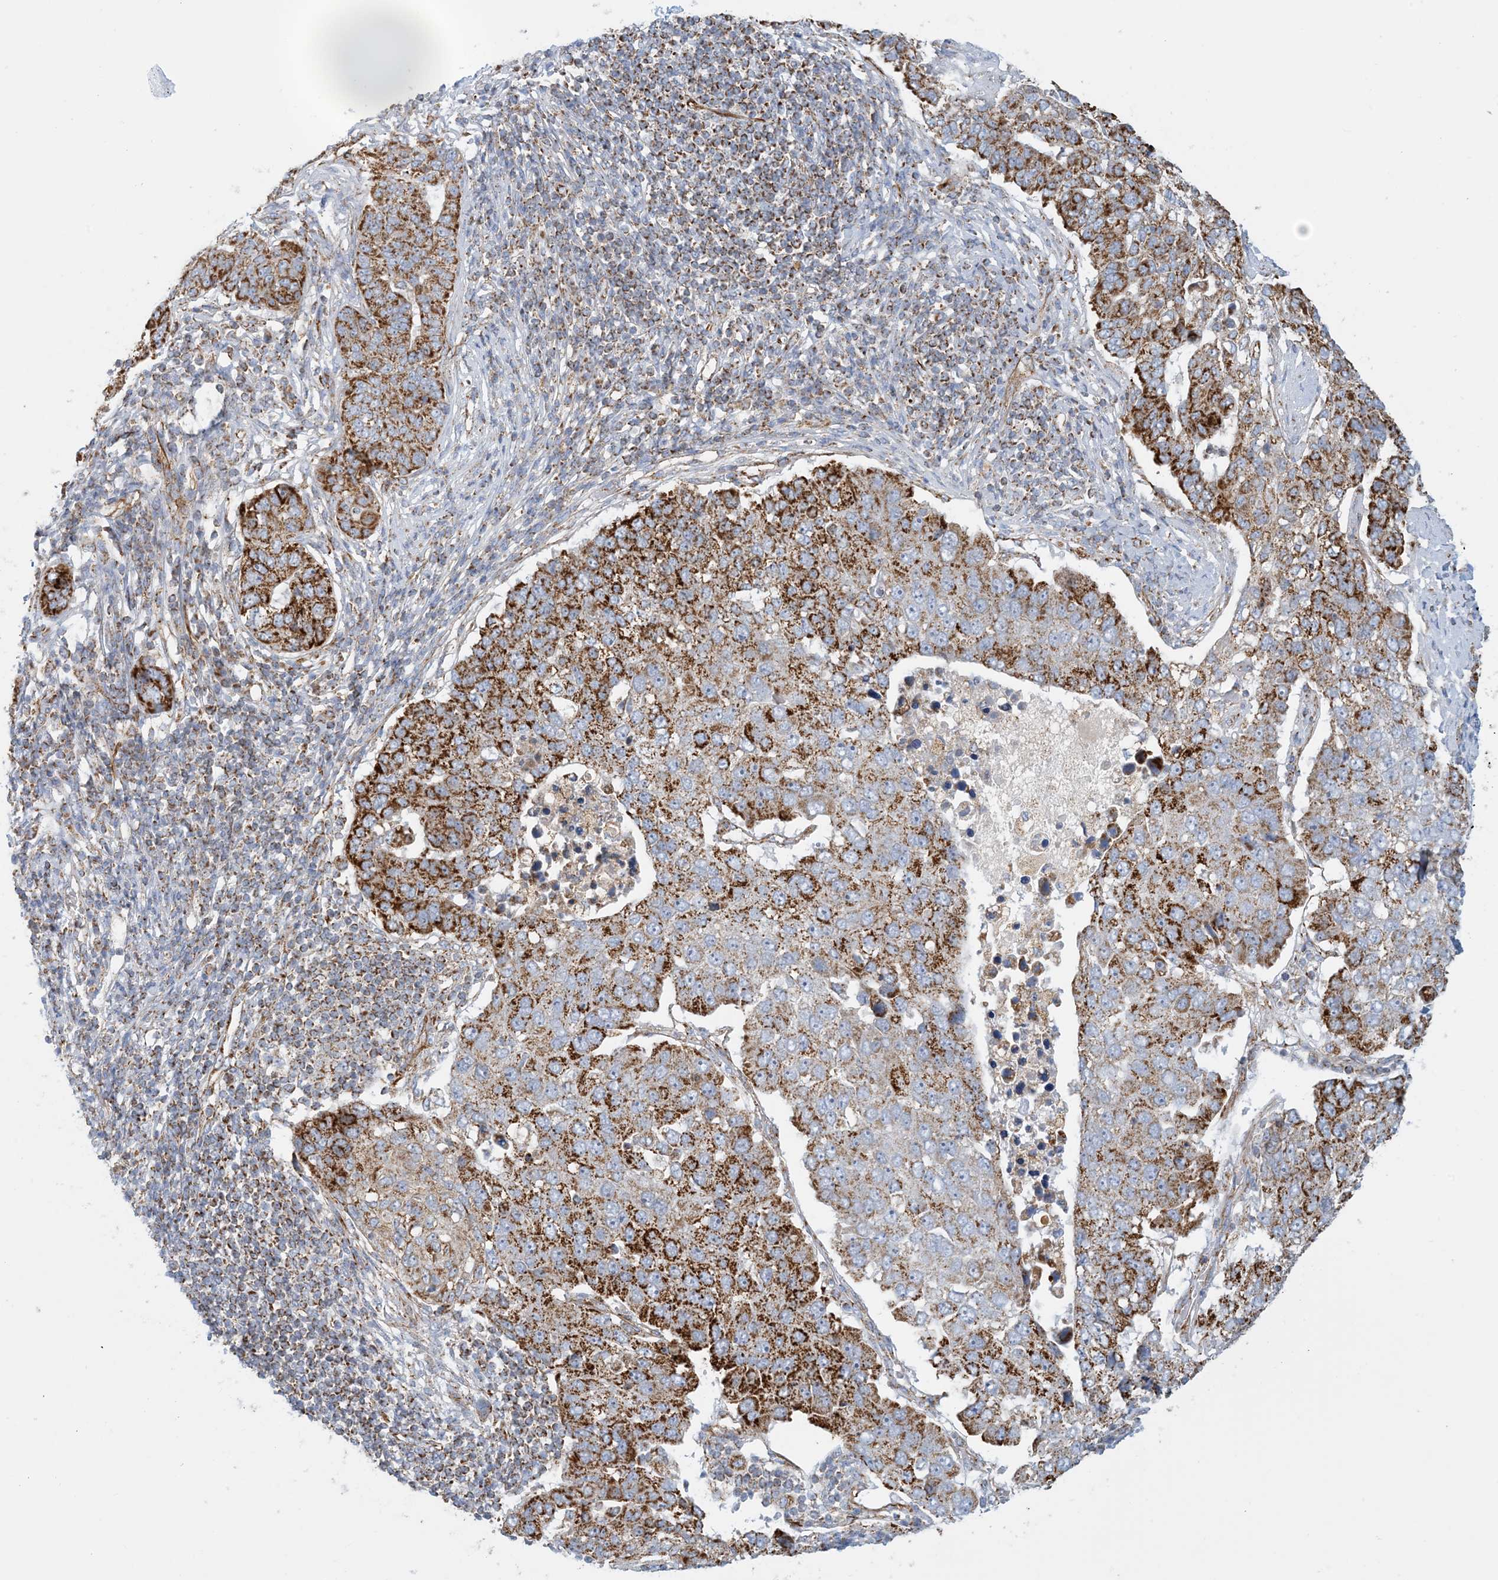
{"staining": {"intensity": "strong", "quantity": ">75%", "location": "cytoplasmic/membranous"}, "tissue": "pancreatic cancer", "cell_type": "Tumor cells", "image_type": "cancer", "snomed": [{"axis": "morphology", "description": "Adenocarcinoma, NOS"}, {"axis": "topography", "description": "Pancreas"}], "caption": "Protein expression analysis of pancreatic adenocarcinoma demonstrates strong cytoplasmic/membranous staining in about >75% of tumor cells. Nuclei are stained in blue.", "gene": "COA3", "patient": {"sex": "female", "age": 61}}